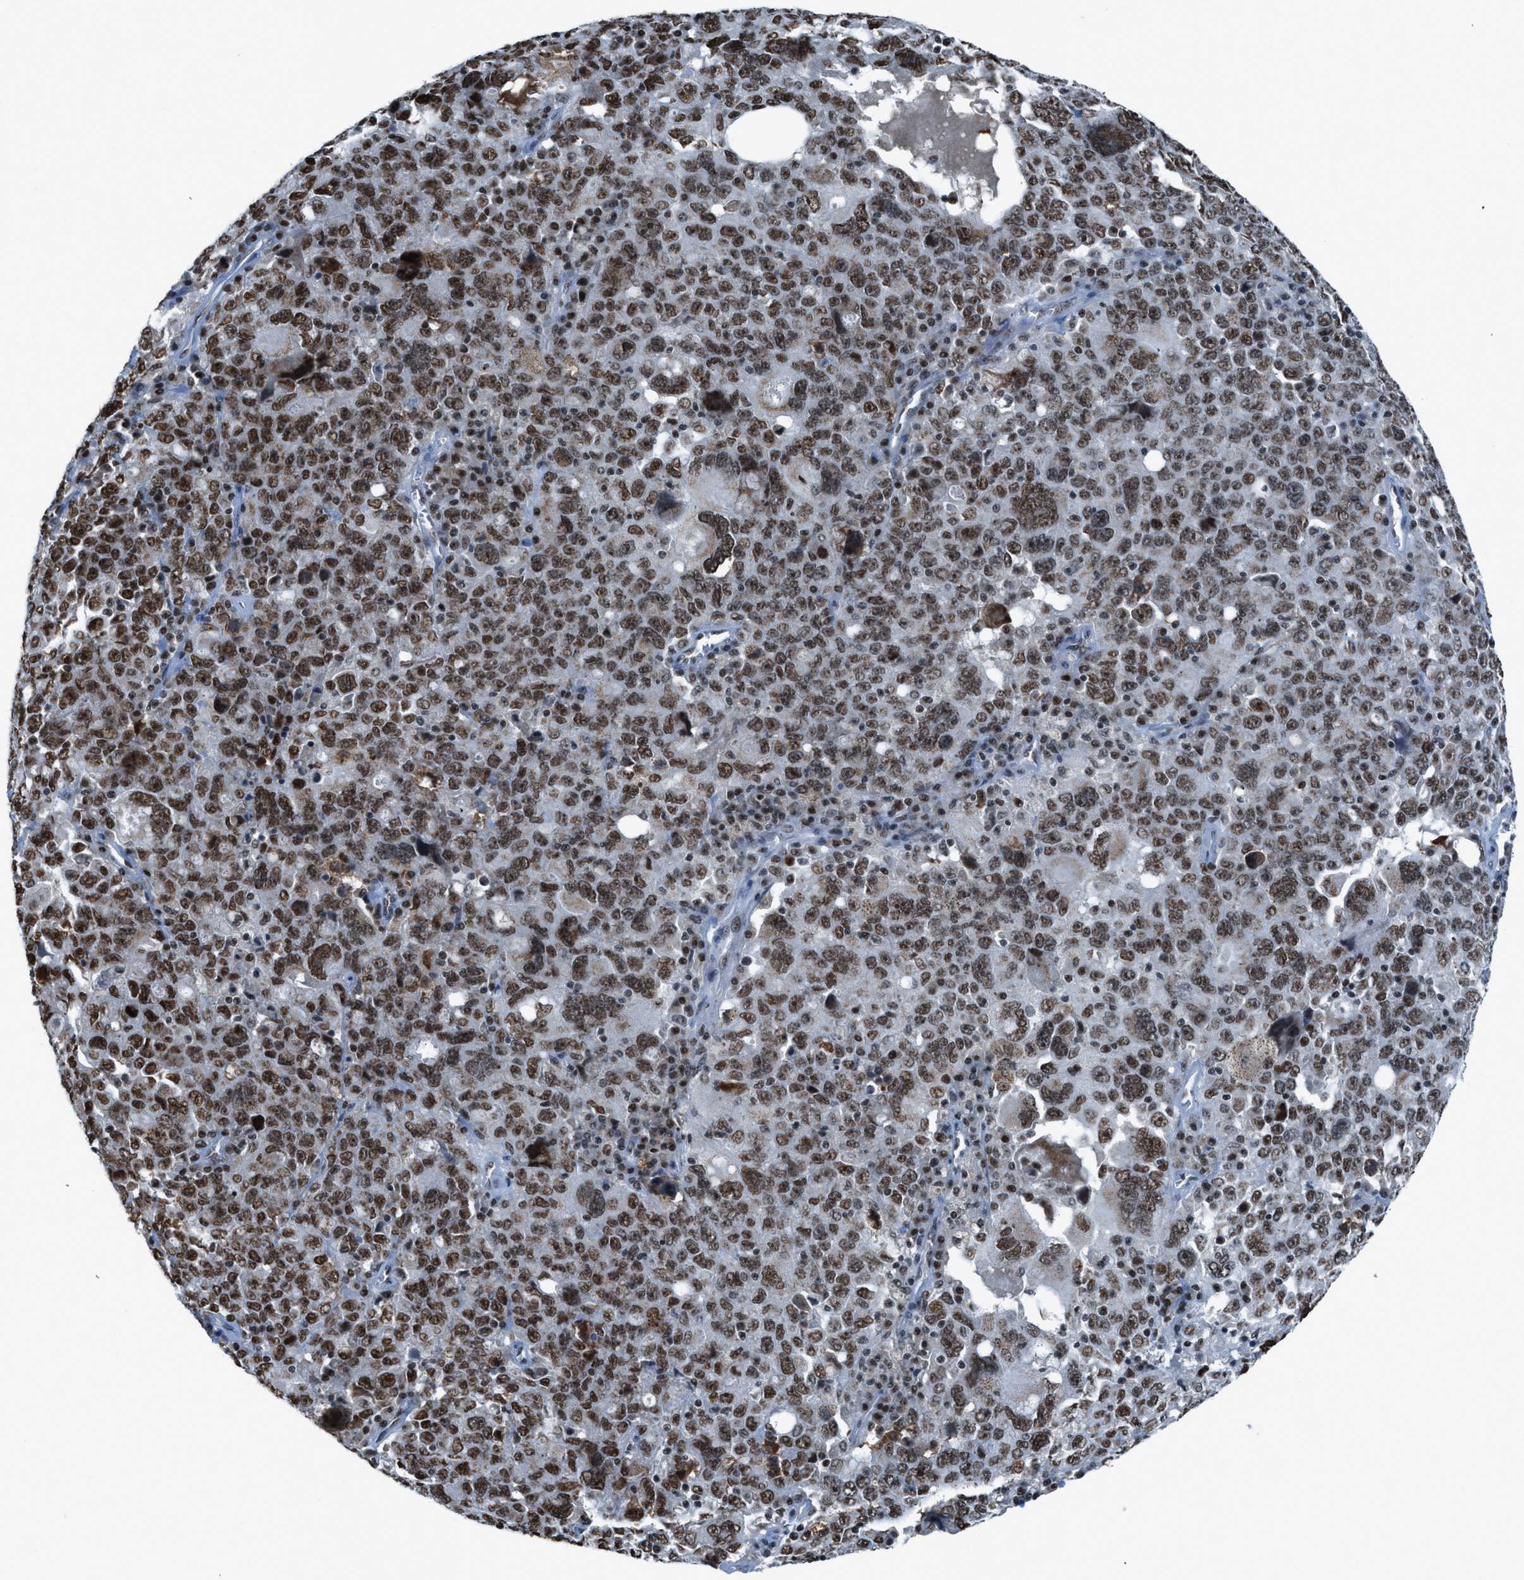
{"staining": {"intensity": "strong", "quantity": ">75%", "location": "nuclear"}, "tissue": "ovarian cancer", "cell_type": "Tumor cells", "image_type": "cancer", "snomed": [{"axis": "morphology", "description": "Carcinoma, endometroid"}, {"axis": "topography", "description": "Ovary"}], "caption": "Immunohistochemistry photomicrograph of neoplastic tissue: ovarian cancer (endometroid carcinoma) stained using immunohistochemistry (IHC) shows high levels of strong protein expression localized specifically in the nuclear of tumor cells, appearing as a nuclear brown color.", "gene": "RAD51B", "patient": {"sex": "female", "age": 62}}